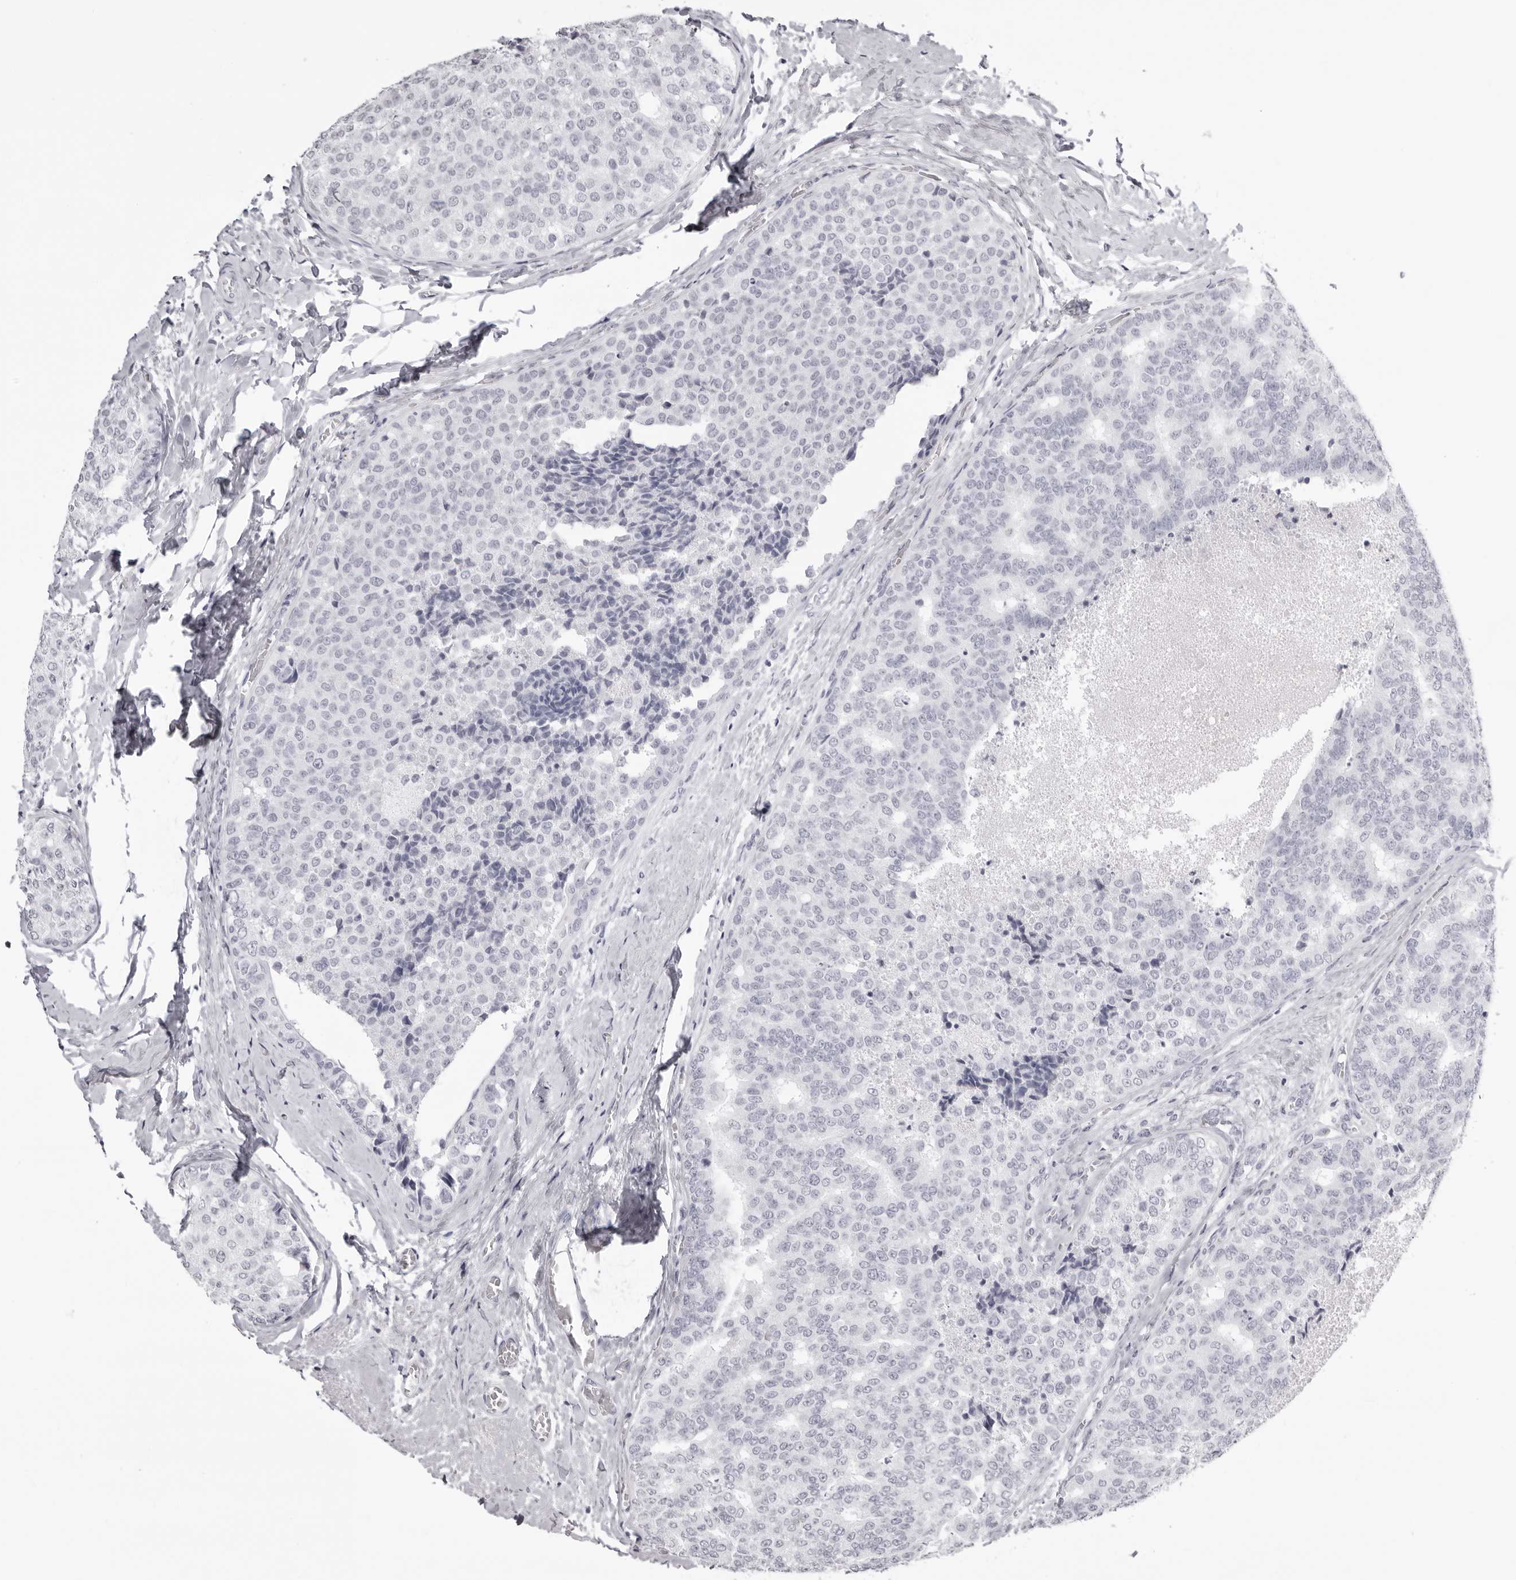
{"staining": {"intensity": "negative", "quantity": "none", "location": "none"}, "tissue": "breast cancer", "cell_type": "Tumor cells", "image_type": "cancer", "snomed": [{"axis": "morphology", "description": "Normal tissue, NOS"}, {"axis": "morphology", "description": "Duct carcinoma"}, {"axis": "topography", "description": "Breast"}], "caption": "Immunohistochemistry (IHC) of human breast cancer shows no staining in tumor cells.", "gene": "CST1", "patient": {"sex": "female", "age": 43}}